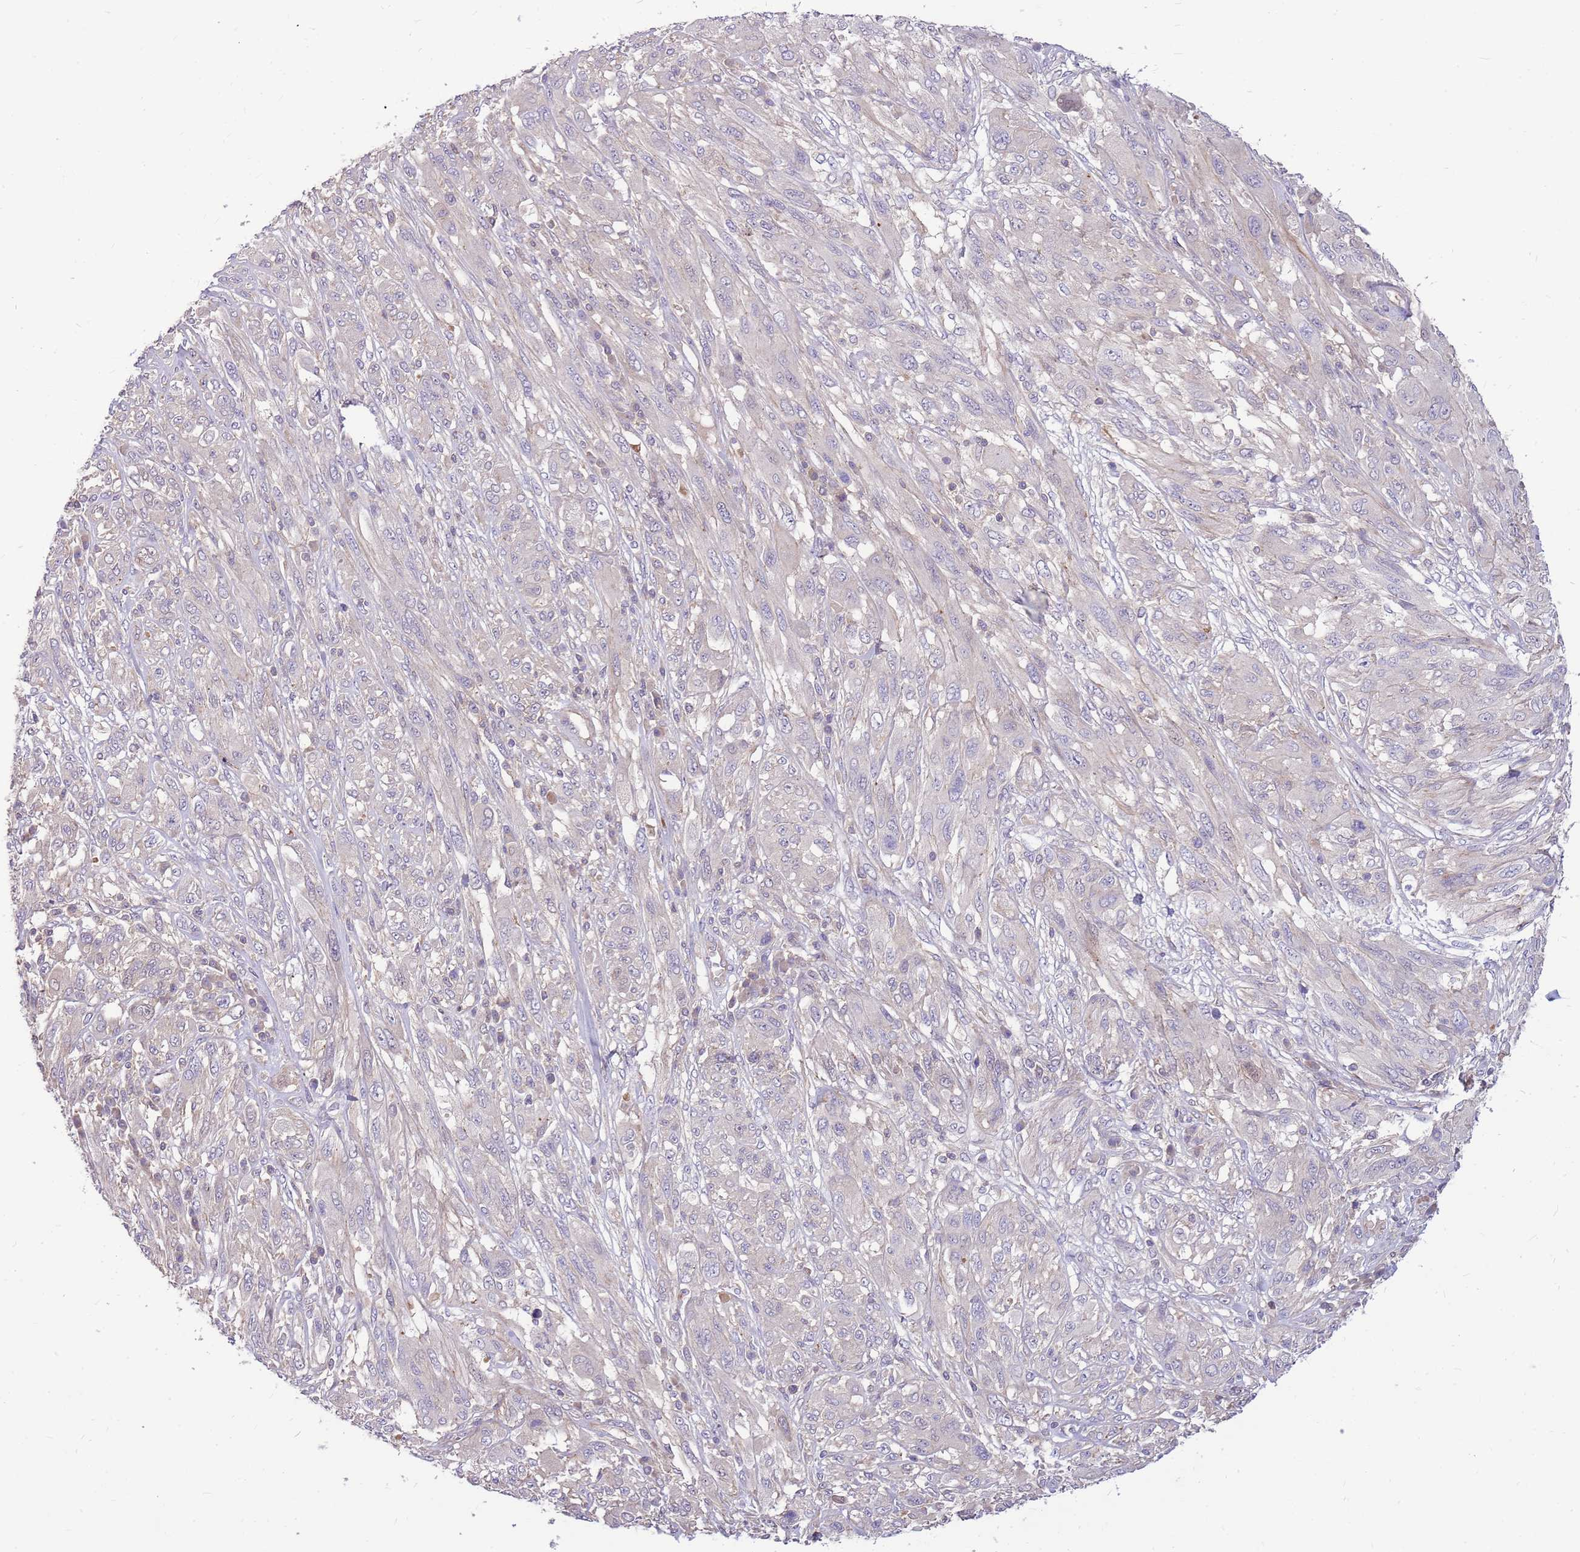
{"staining": {"intensity": "negative", "quantity": "none", "location": "none"}, "tissue": "melanoma", "cell_type": "Tumor cells", "image_type": "cancer", "snomed": [{"axis": "morphology", "description": "Malignant melanoma, NOS"}, {"axis": "topography", "description": "Skin"}], "caption": "High power microscopy histopathology image of an IHC micrograph of malignant melanoma, revealing no significant expression in tumor cells.", "gene": "MVD", "patient": {"sex": "female", "age": 91}}